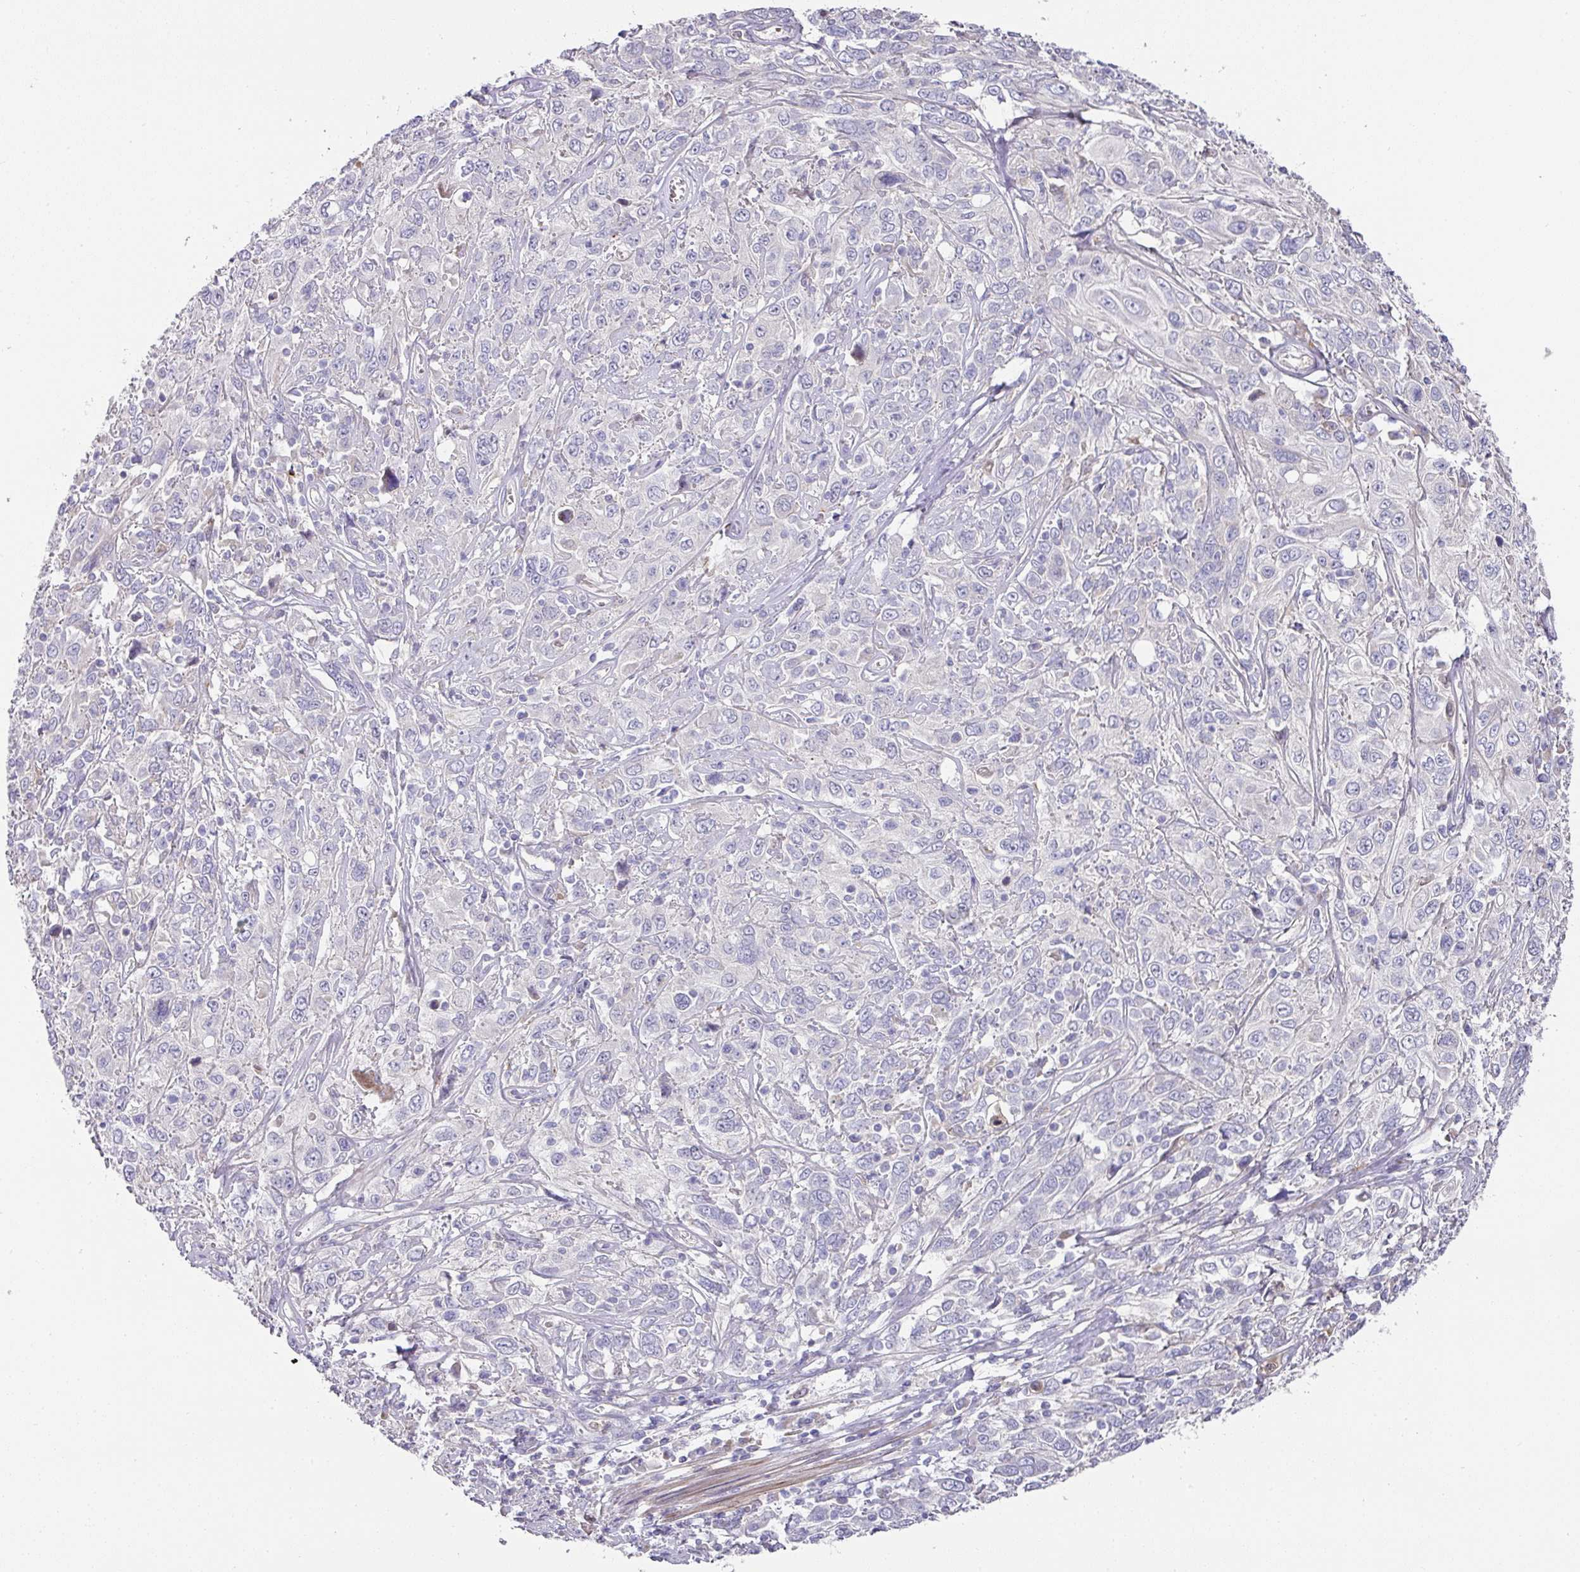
{"staining": {"intensity": "negative", "quantity": "none", "location": "none"}, "tissue": "cervical cancer", "cell_type": "Tumor cells", "image_type": "cancer", "snomed": [{"axis": "morphology", "description": "Squamous cell carcinoma, NOS"}, {"axis": "topography", "description": "Cervix"}], "caption": "DAB (3,3'-diaminobenzidine) immunohistochemical staining of cervical cancer (squamous cell carcinoma) displays no significant staining in tumor cells. The staining is performed using DAB (3,3'-diaminobenzidine) brown chromogen with nuclei counter-stained in using hematoxylin.", "gene": "TARM1", "patient": {"sex": "female", "age": 46}}